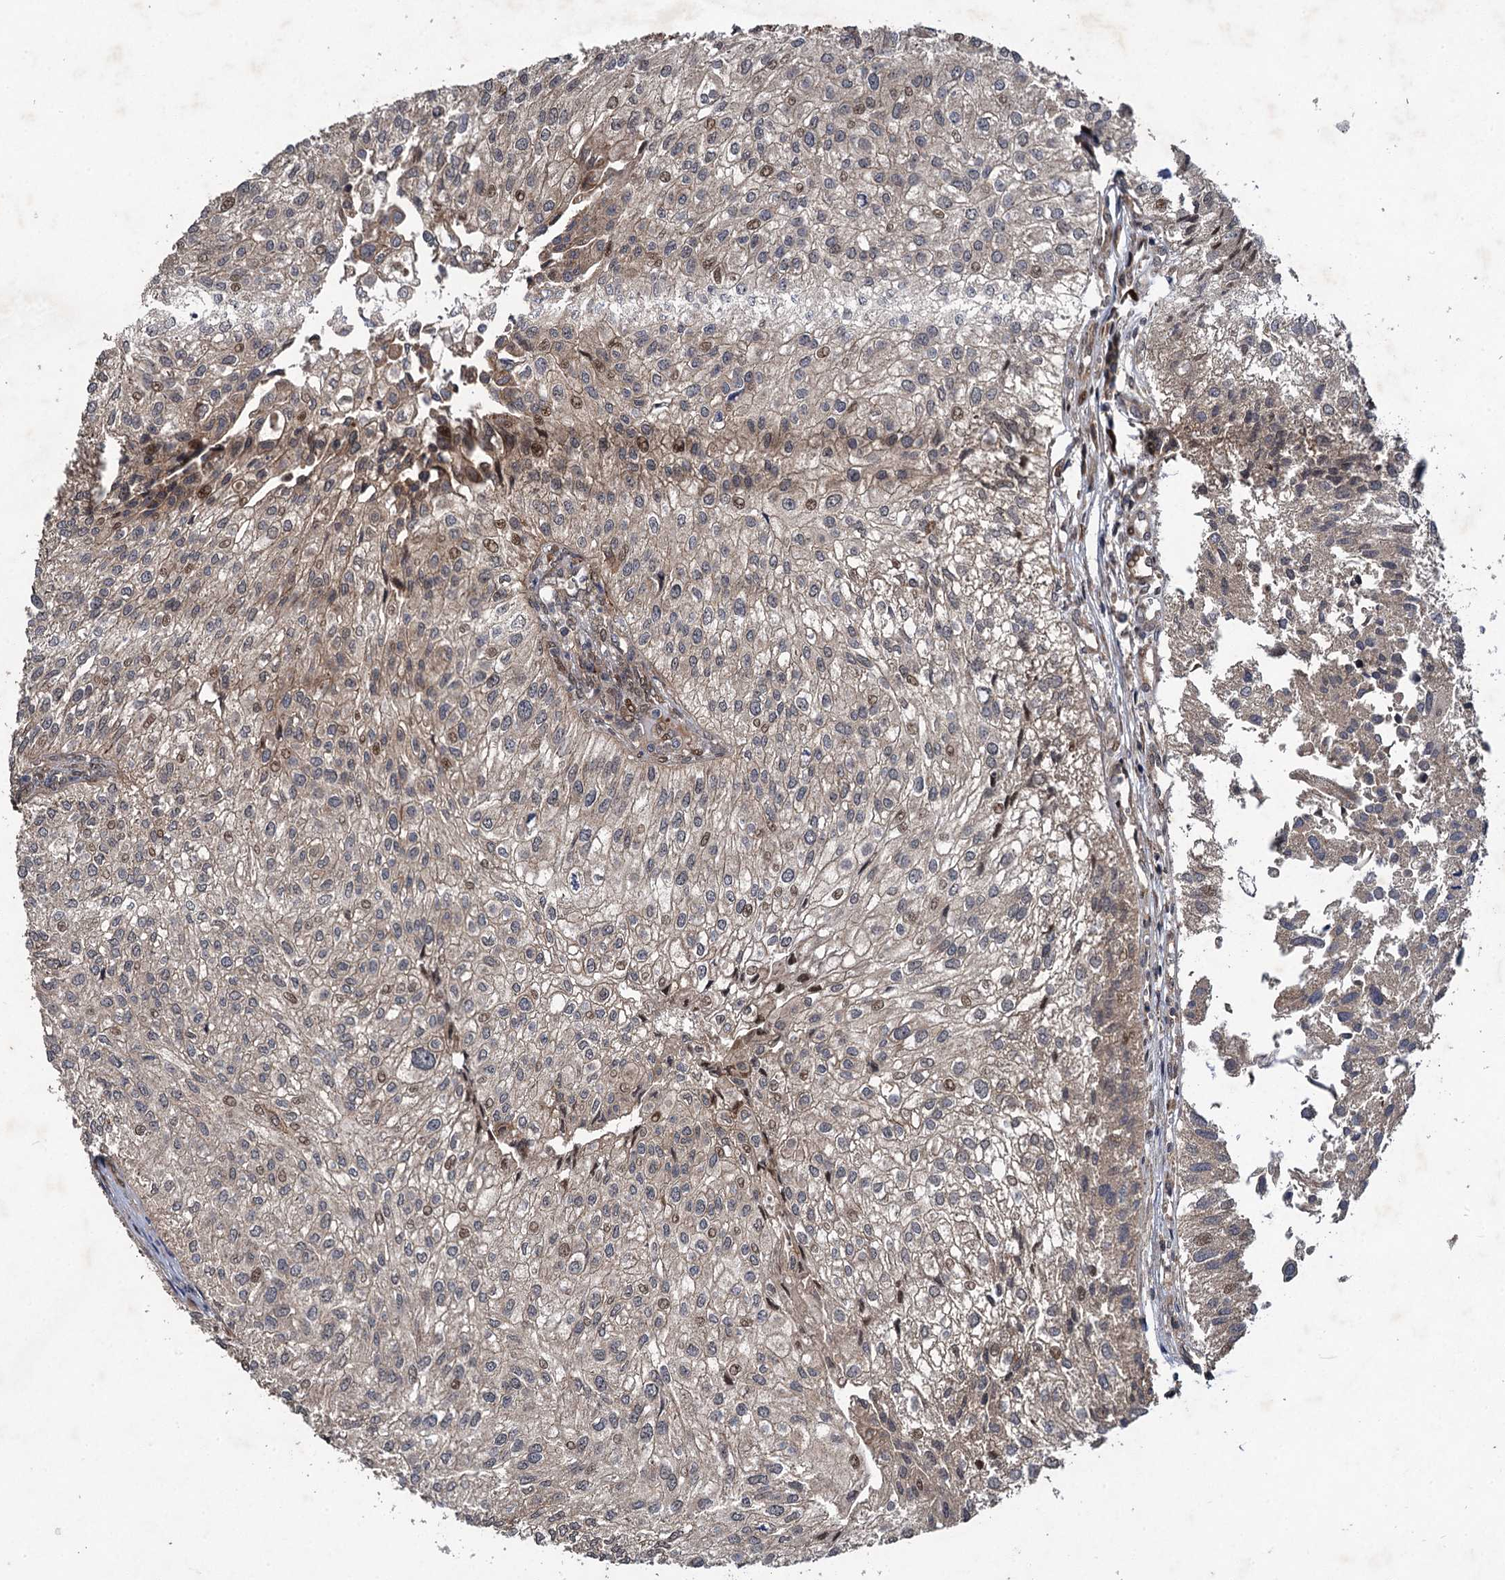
{"staining": {"intensity": "moderate", "quantity": "<25%", "location": "cytoplasmic/membranous,nuclear"}, "tissue": "urothelial cancer", "cell_type": "Tumor cells", "image_type": "cancer", "snomed": [{"axis": "morphology", "description": "Urothelial carcinoma, Low grade"}, {"axis": "topography", "description": "Urinary bladder"}], "caption": "High-magnification brightfield microscopy of urothelial cancer stained with DAB (3,3'-diaminobenzidine) (brown) and counterstained with hematoxylin (blue). tumor cells exhibit moderate cytoplasmic/membranous and nuclear expression is present in approximately<25% of cells. Immunohistochemistry (ihc) stains the protein in brown and the nuclei are stained blue.", "gene": "NUDT22", "patient": {"sex": "female", "age": 89}}